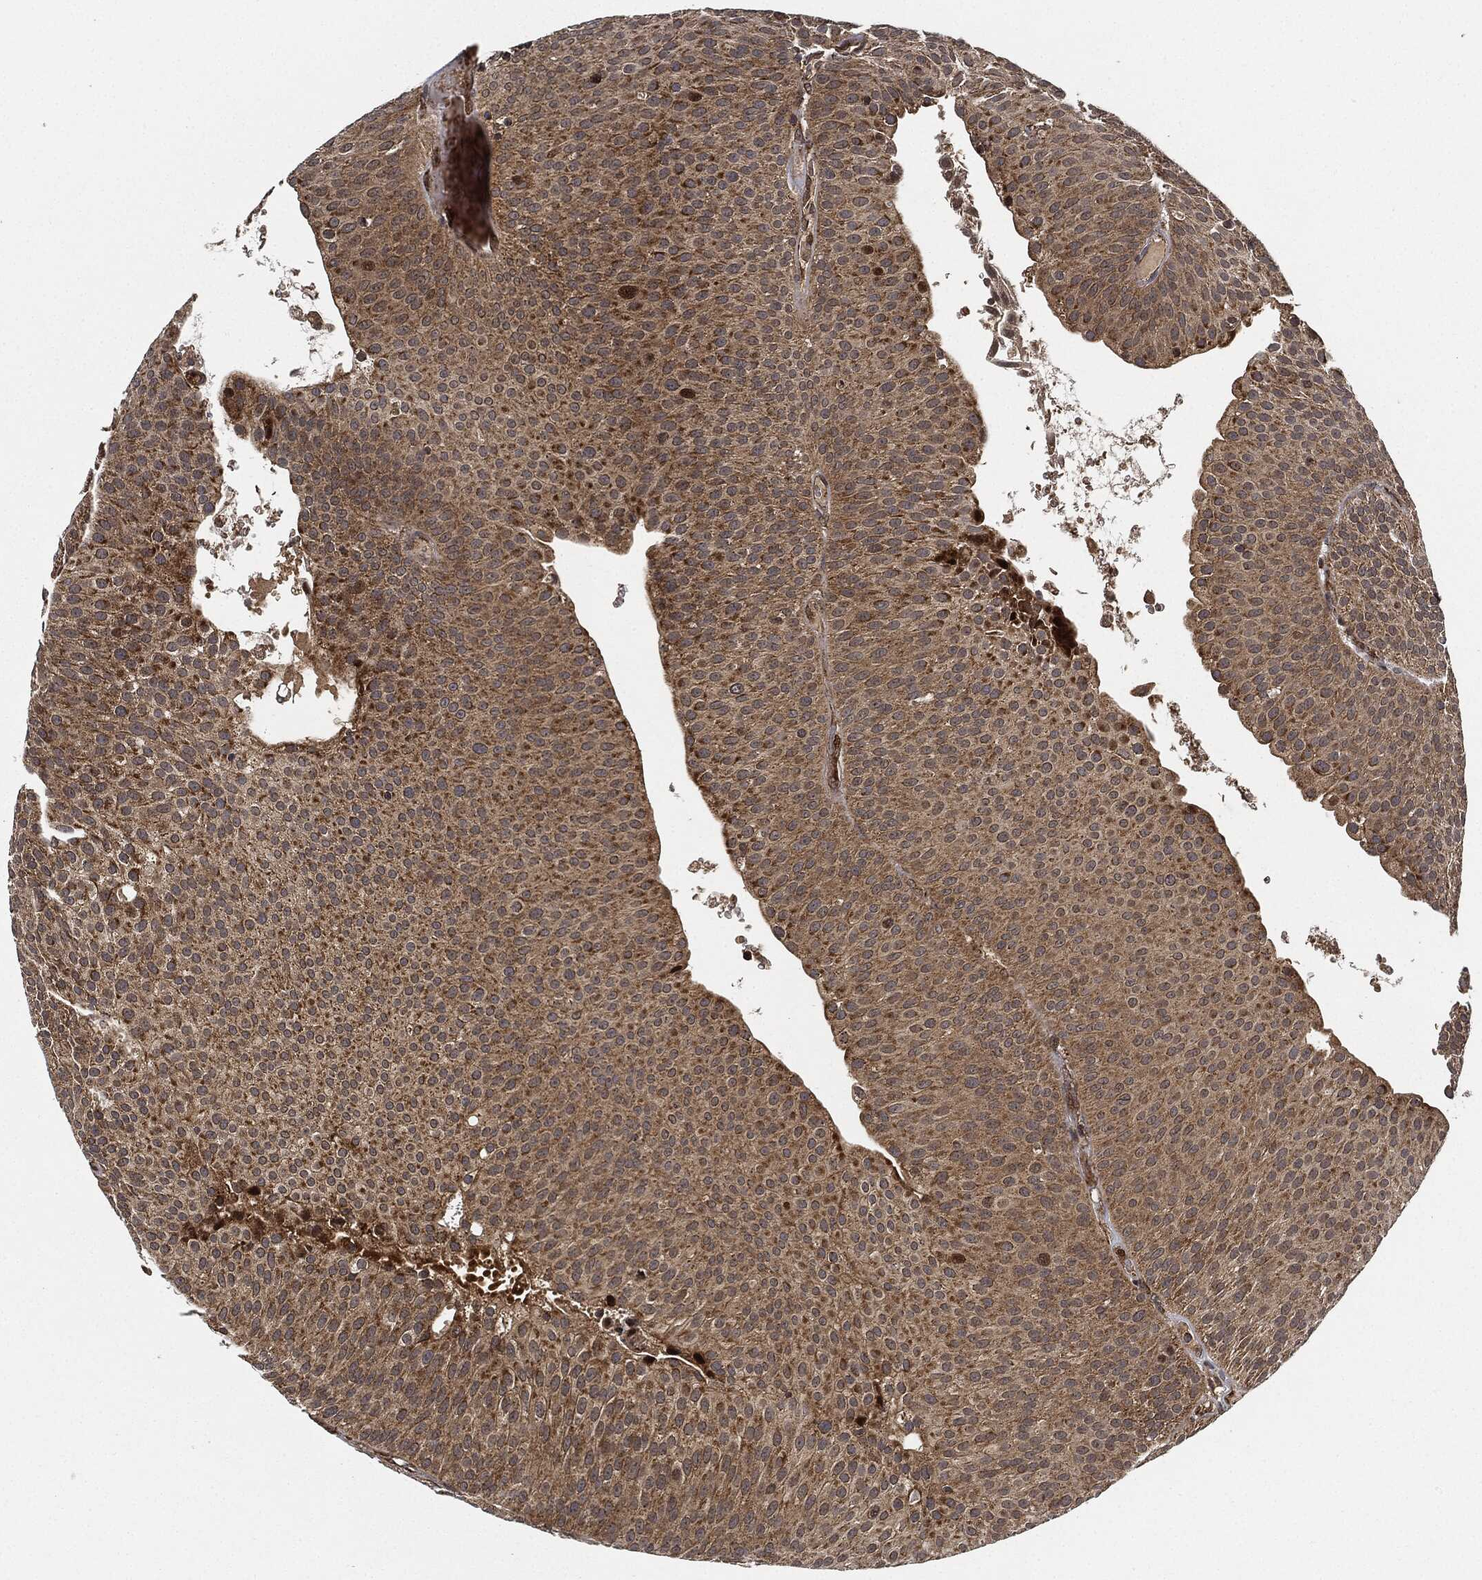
{"staining": {"intensity": "moderate", "quantity": ">75%", "location": "cytoplasmic/membranous"}, "tissue": "urothelial cancer", "cell_type": "Tumor cells", "image_type": "cancer", "snomed": [{"axis": "morphology", "description": "Urothelial carcinoma, Low grade"}, {"axis": "topography", "description": "Urinary bladder"}], "caption": "This is a micrograph of IHC staining of urothelial cancer, which shows moderate staining in the cytoplasmic/membranous of tumor cells.", "gene": "RNASEL", "patient": {"sex": "male", "age": 65}}